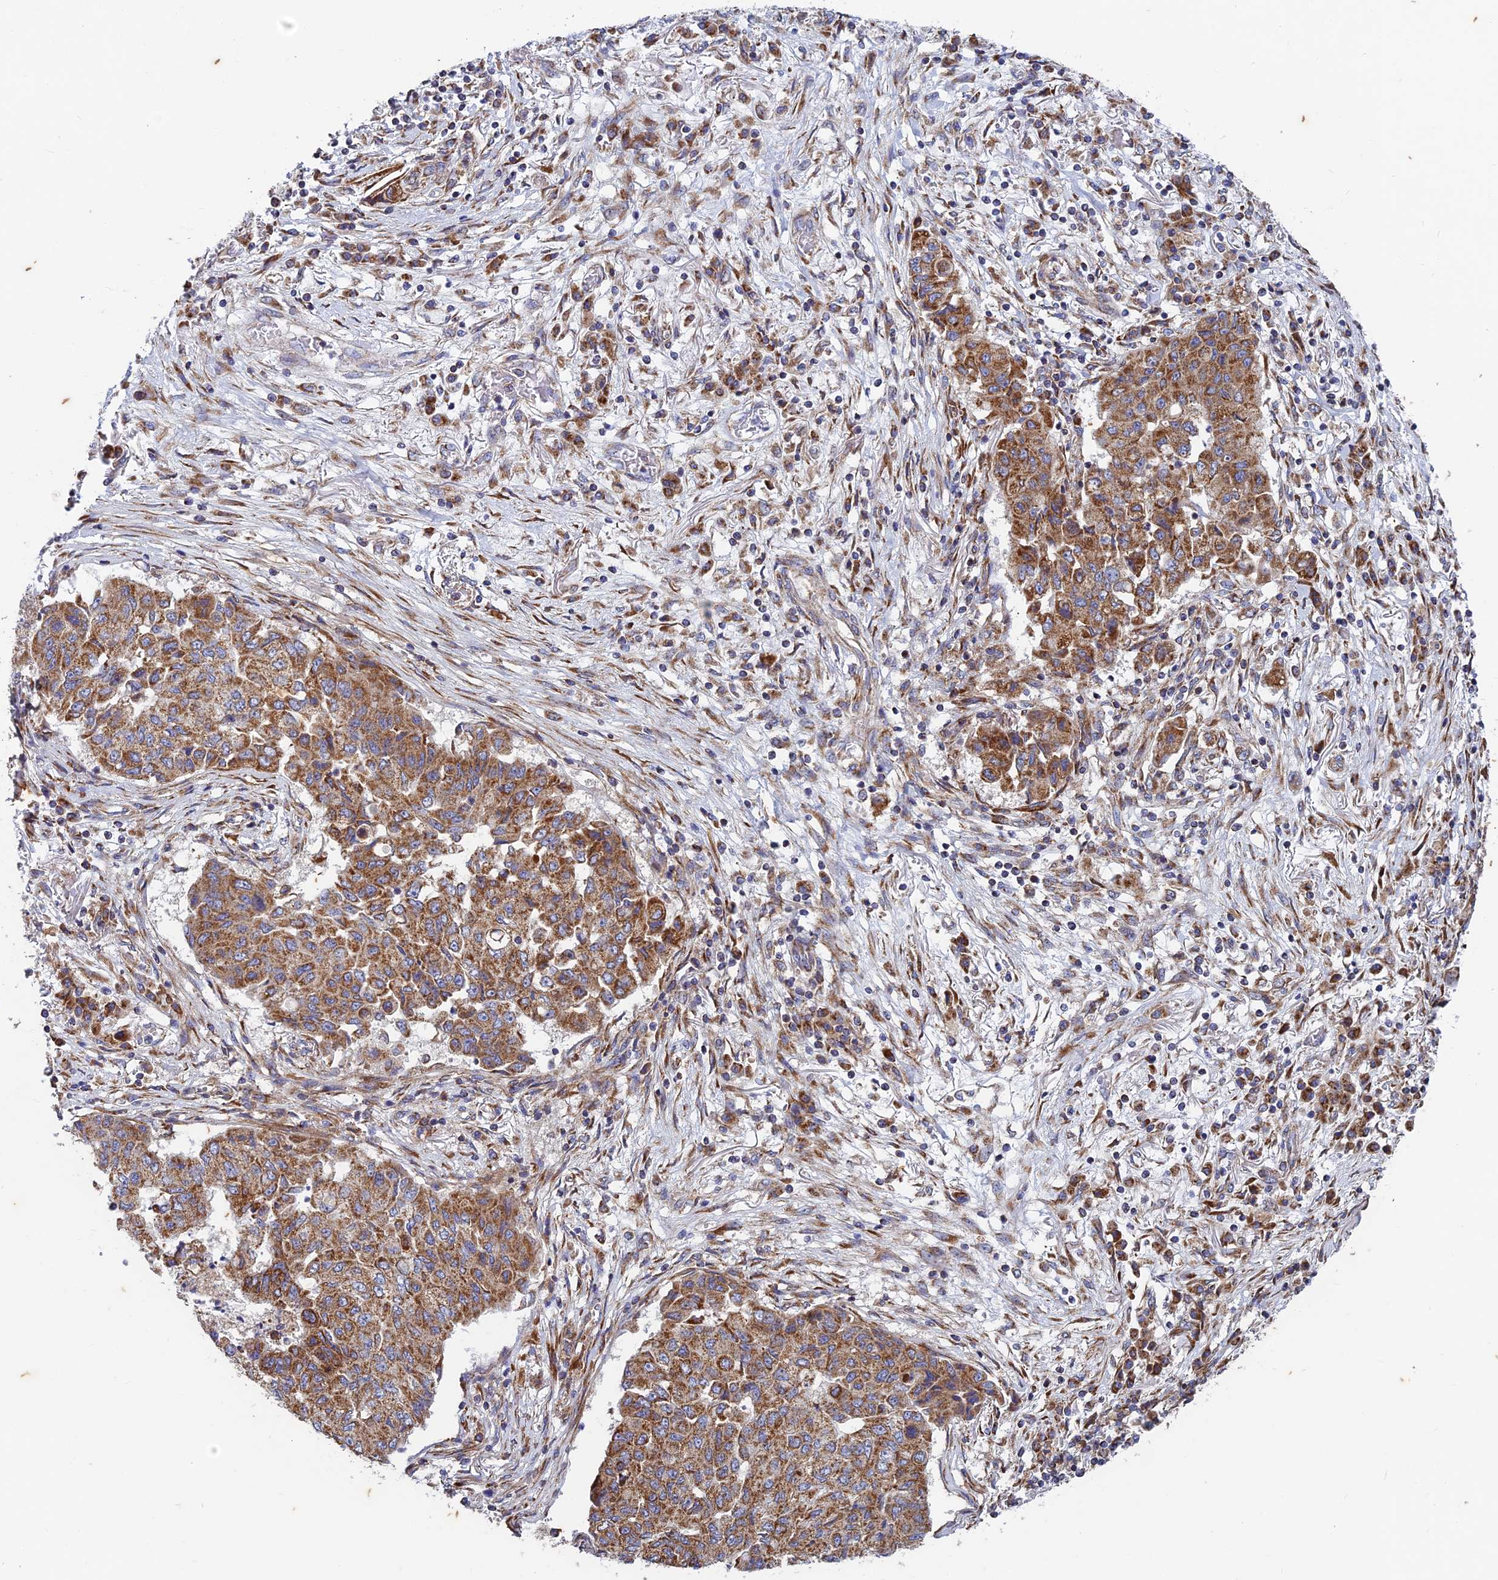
{"staining": {"intensity": "moderate", "quantity": ">75%", "location": "cytoplasmic/membranous"}, "tissue": "lung cancer", "cell_type": "Tumor cells", "image_type": "cancer", "snomed": [{"axis": "morphology", "description": "Squamous cell carcinoma, NOS"}, {"axis": "topography", "description": "Lung"}], "caption": "An image showing moderate cytoplasmic/membranous staining in about >75% of tumor cells in squamous cell carcinoma (lung), as visualized by brown immunohistochemical staining.", "gene": "AP4S1", "patient": {"sex": "male", "age": 74}}